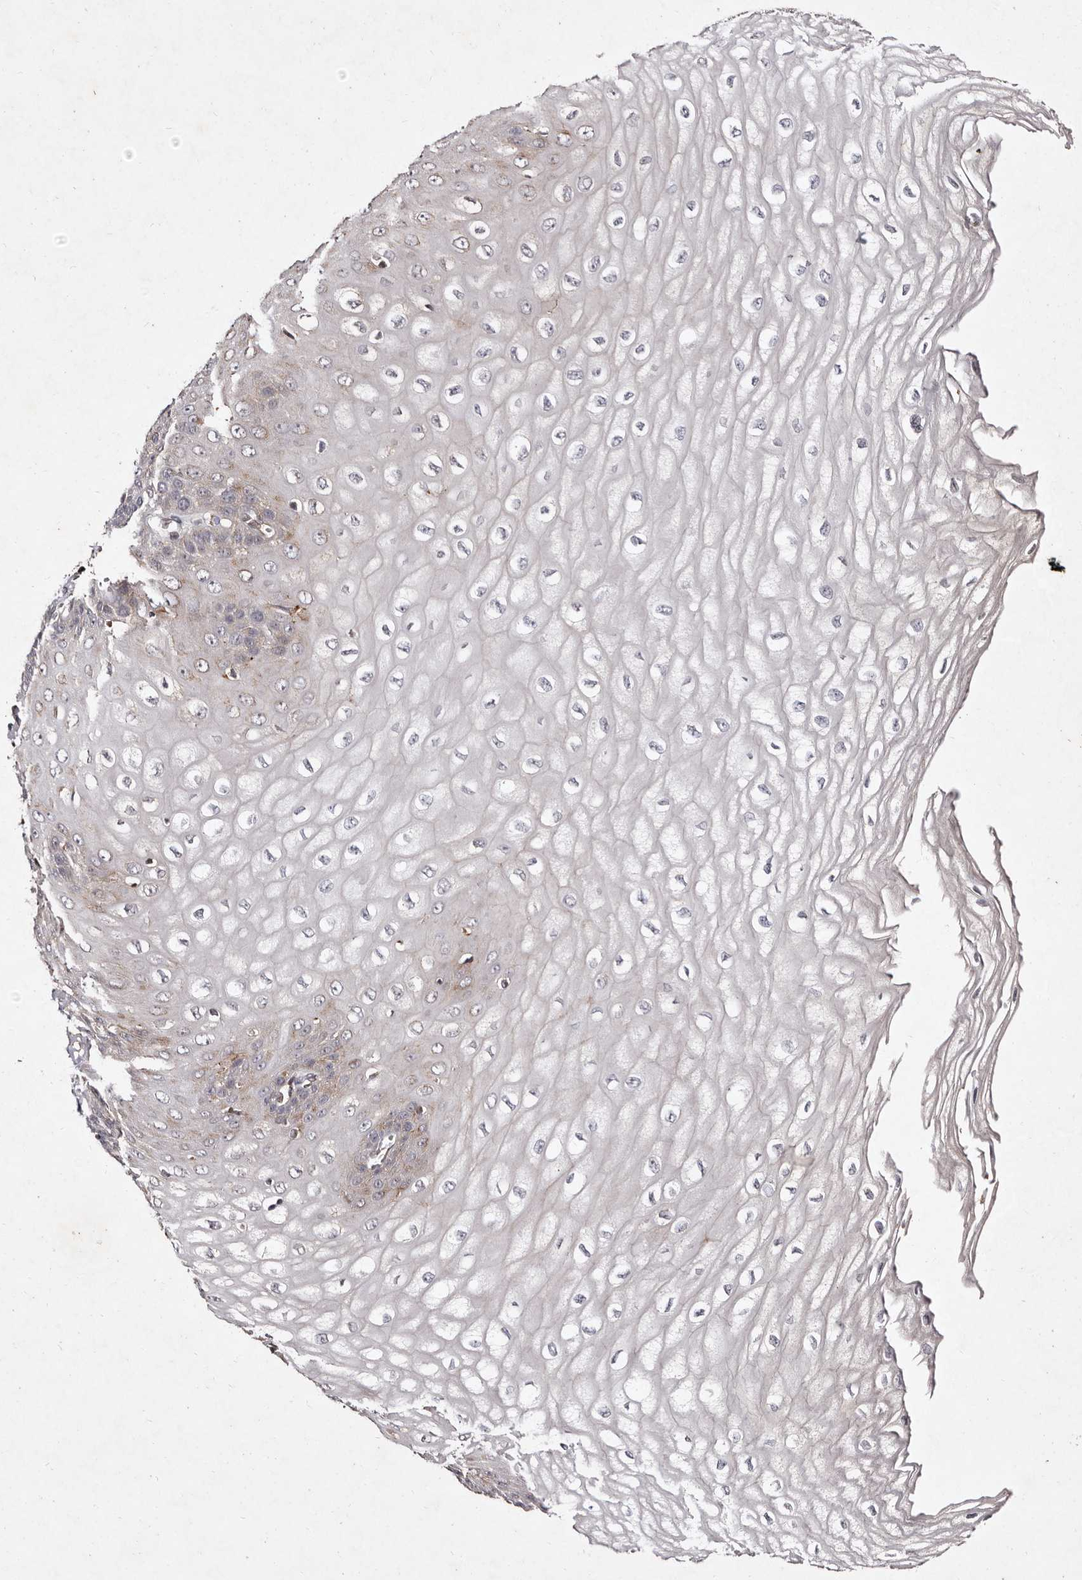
{"staining": {"intensity": "weak", "quantity": "<25%", "location": "cytoplasmic/membranous"}, "tissue": "esophagus", "cell_type": "Squamous epithelial cells", "image_type": "normal", "snomed": [{"axis": "morphology", "description": "Normal tissue, NOS"}, {"axis": "topography", "description": "Esophagus"}], "caption": "IHC of benign human esophagus exhibits no staining in squamous epithelial cells. Nuclei are stained in blue.", "gene": "GIMAP4", "patient": {"sex": "male", "age": 60}}